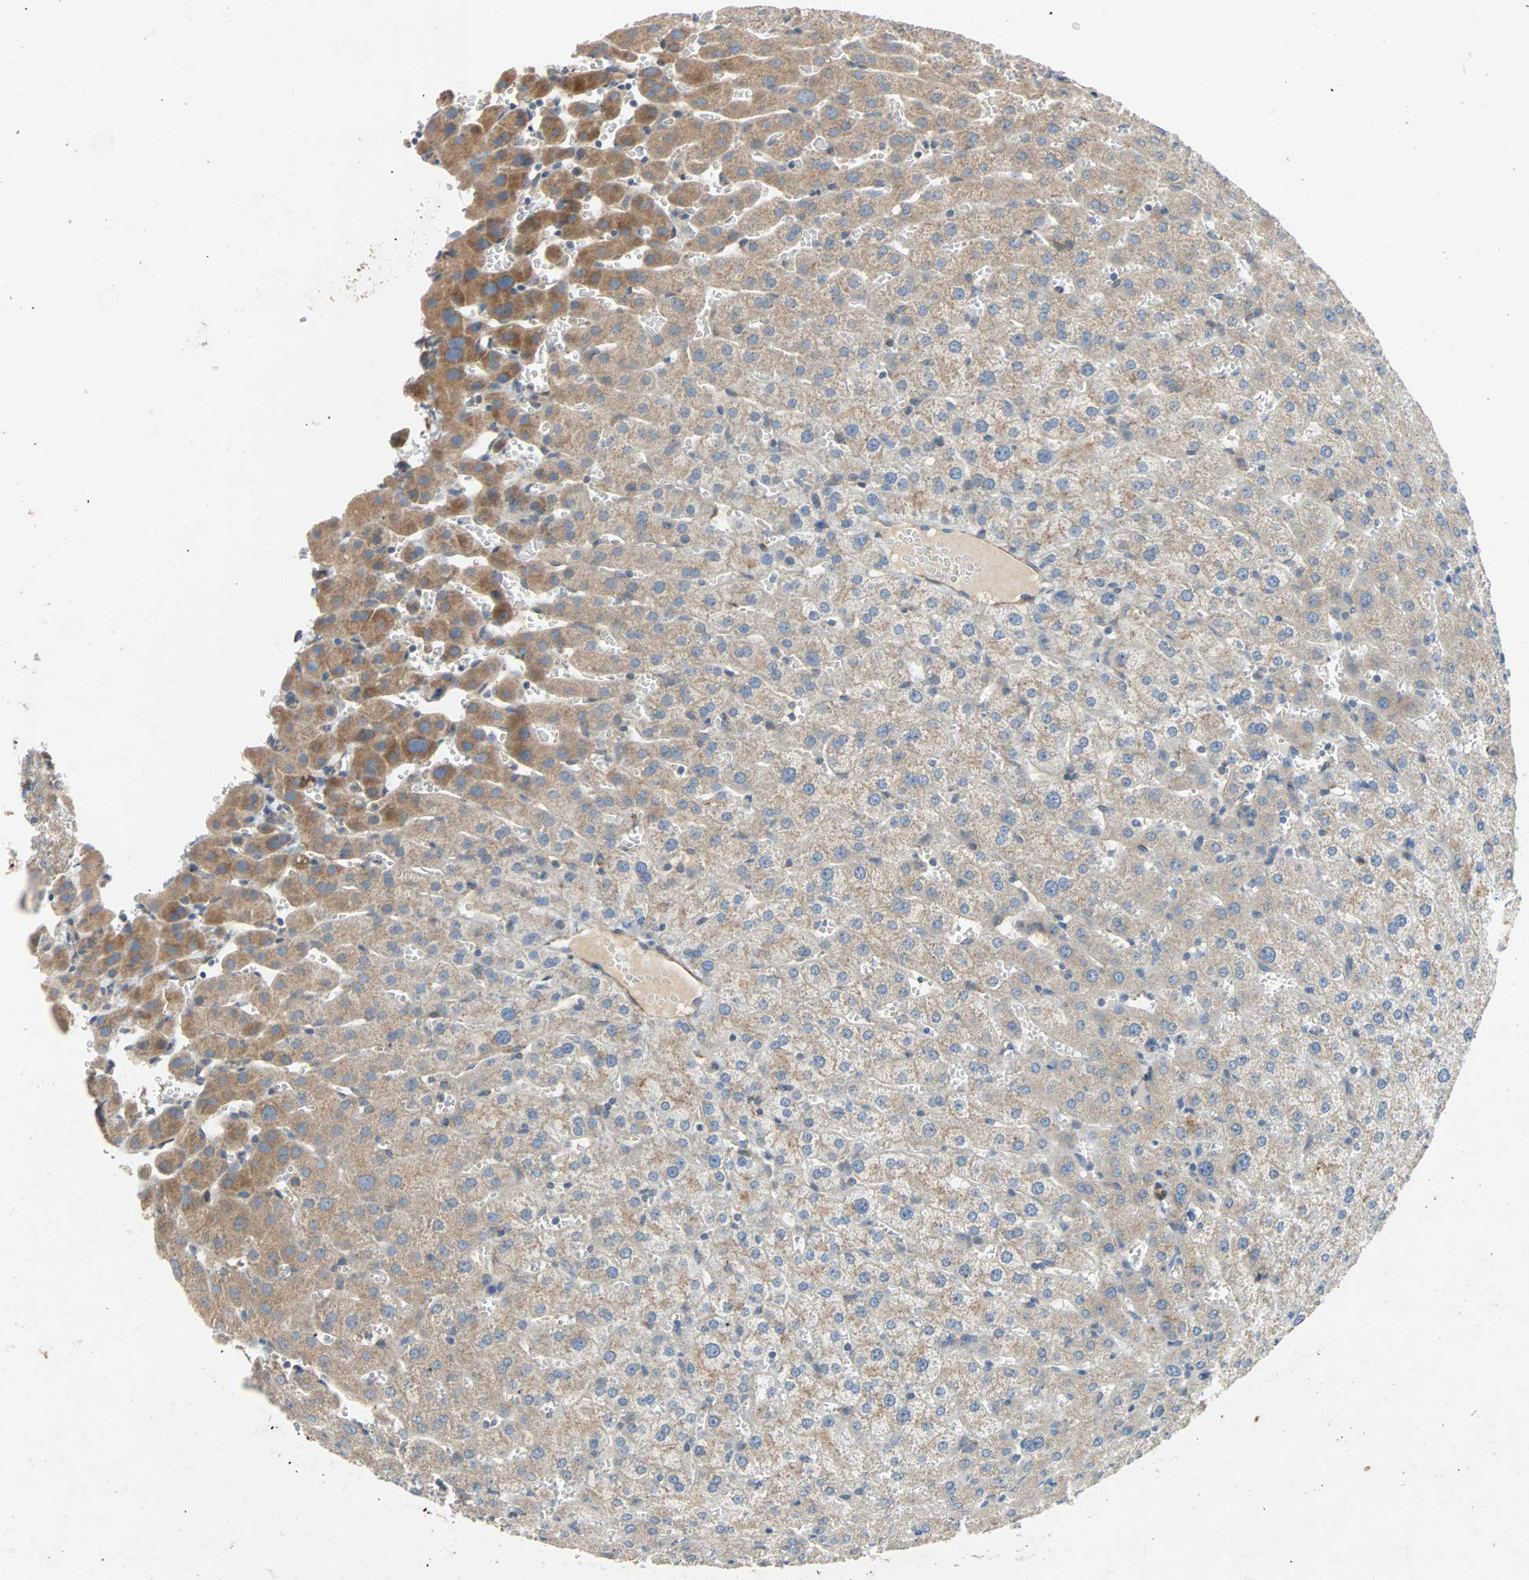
{"staining": {"intensity": "weak", "quantity": ">75%", "location": "cytoplasmic/membranous"}, "tissue": "liver", "cell_type": "Cholangiocytes", "image_type": "normal", "snomed": [{"axis": "morphology", "description": "Normal tissue, NOS"}, {"axis": "morphology", "description": "Fibrosis, NOS"}, {"axis": "topography", "description": "Liver"}], "caption": "Immunohistochemical staining of normal liver shows >75% levels of weak cytoplasmic/membranous protein positivity in about >75% of cholangiocytes.", "gene": "XYLT1", "patient": {"sex": "female", "age": 29}}